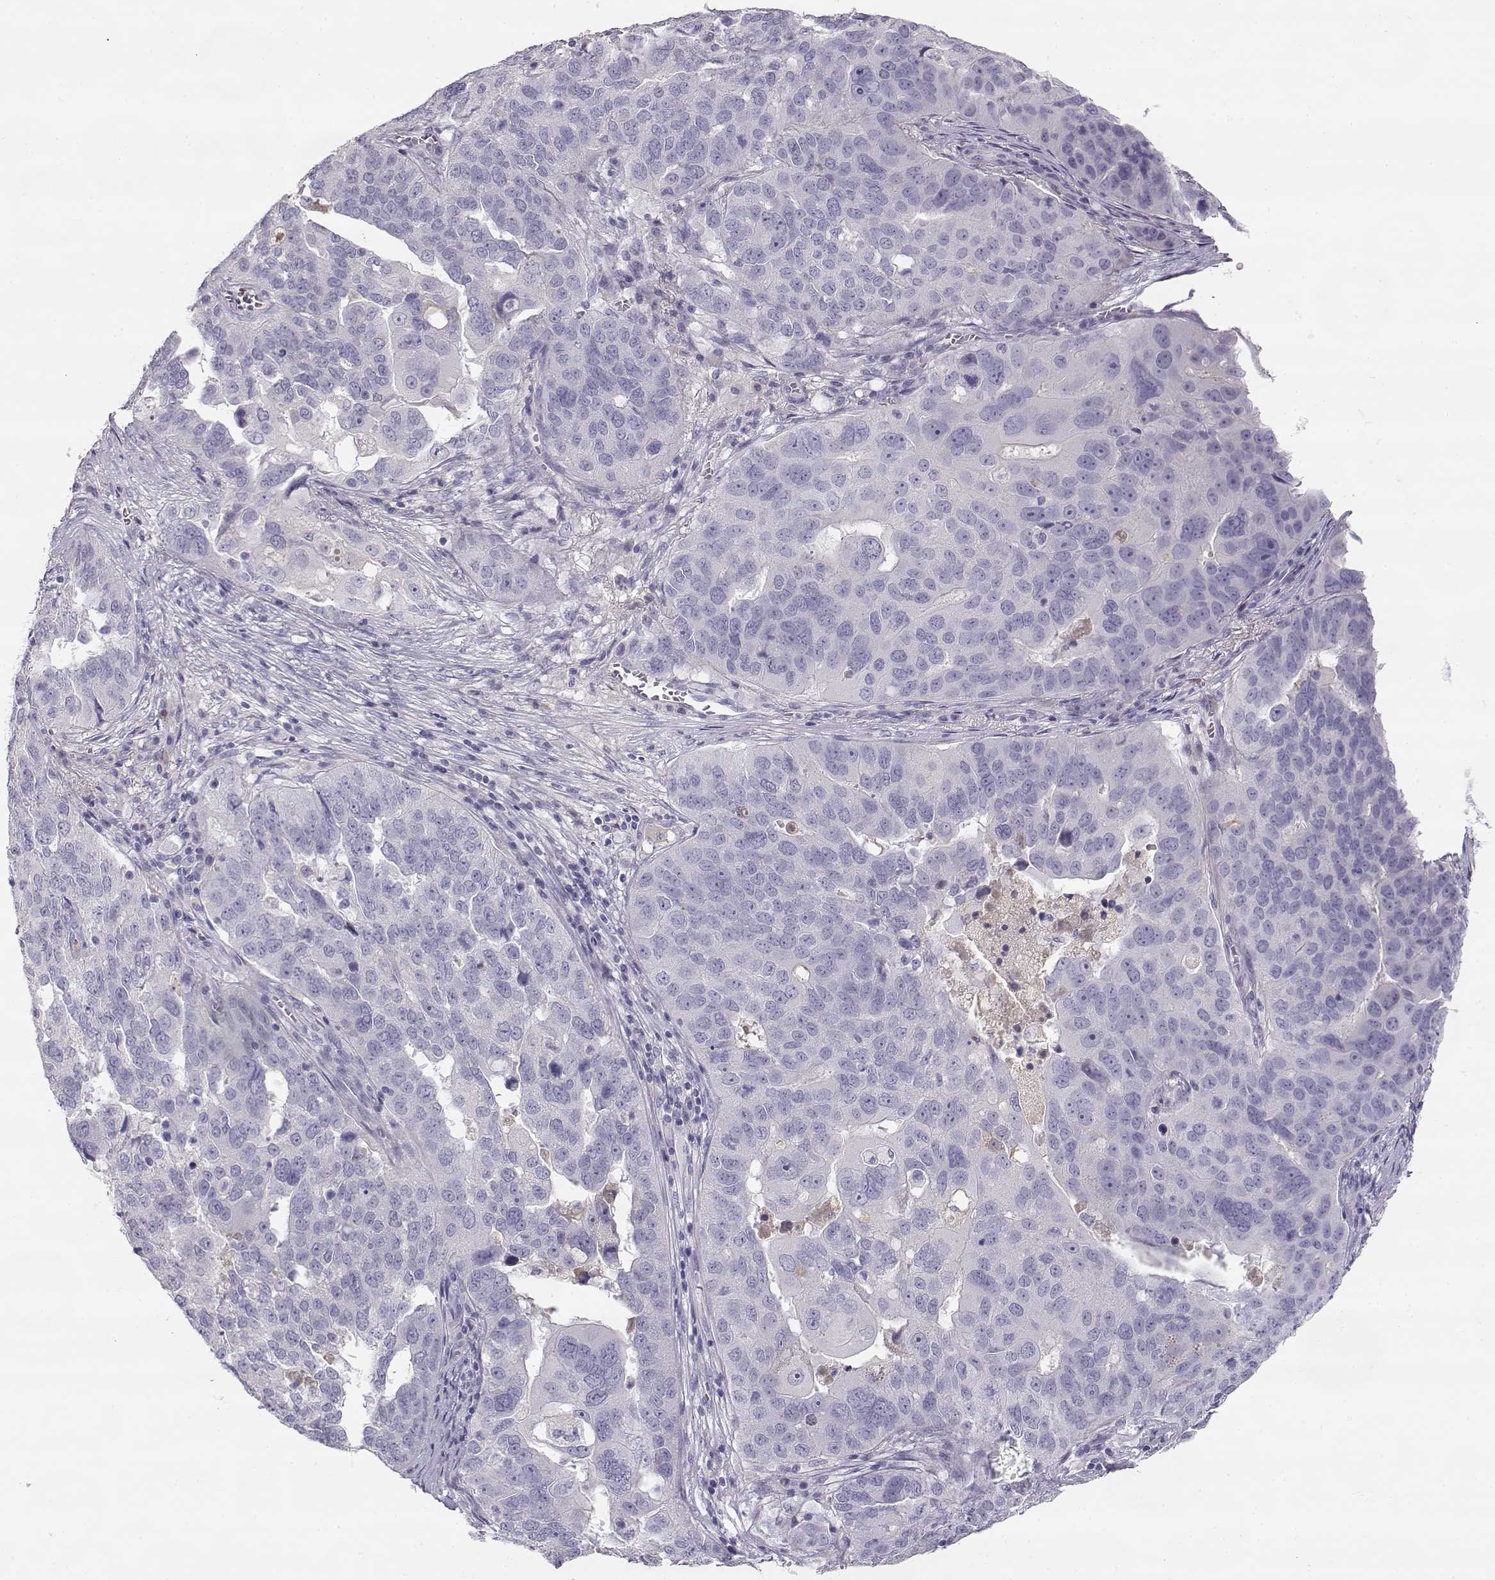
{"staining": {"intensity": "negative", "quantity": "none", "location": "none"}, "tissue": "ovarian cancer", "cell_type": "Tumor cells", "image_type": "cancer", "snomed": [{"axis": "morphology", "description": "Carcinoma, endometroid"}, {"axis": "topography", "description": "Soft tissue"}, {"axis": "topography", "description": "Ovary"}], "caption": "A histopathology image of endometroid carcinoma (ovarian) stained for a protein shows no brown staining in tumor cells. (Immunohistochemistry, brightfield microscopy, high magnification).", "gene": "SLCO6A1", "patient": {"sex": "female", "age": 52}}